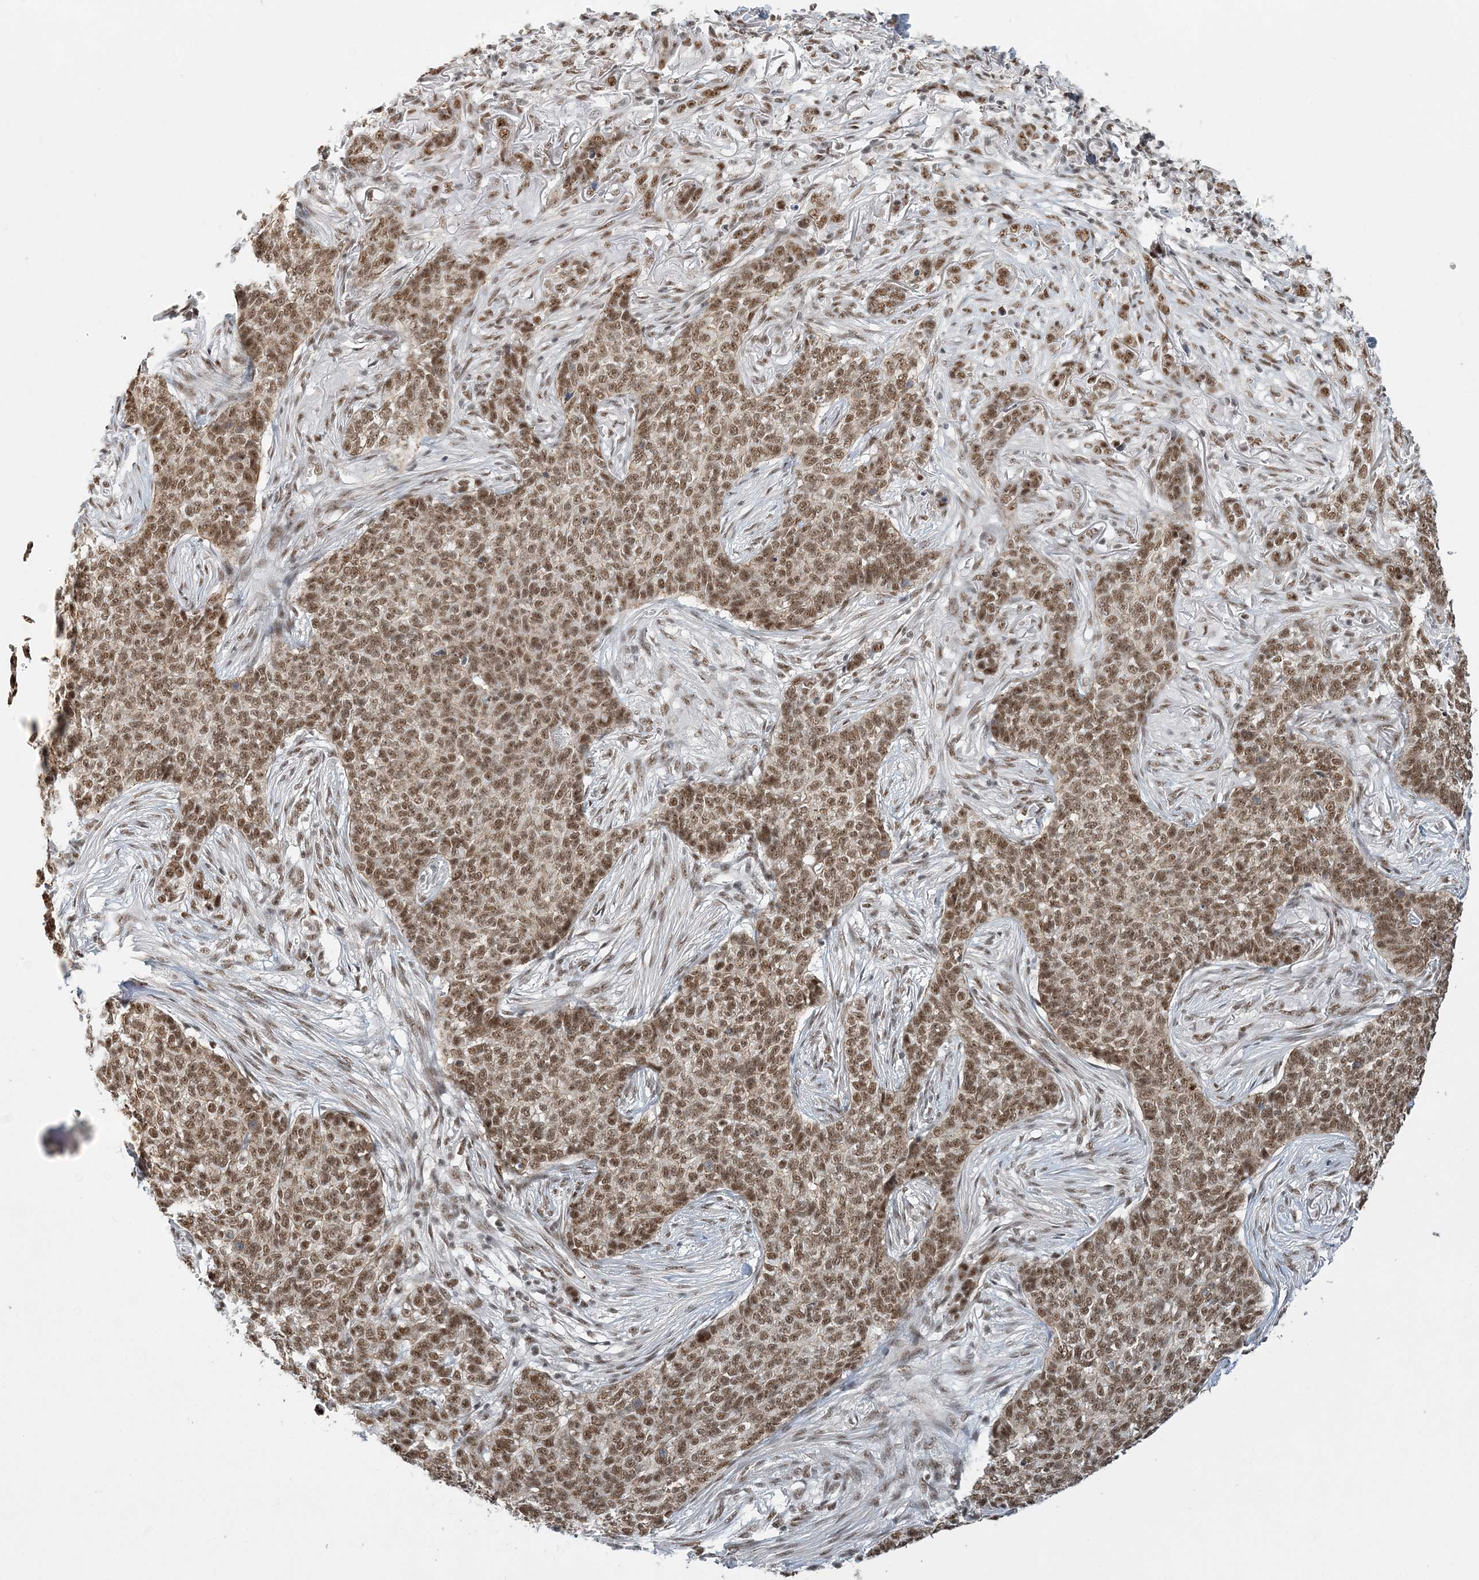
{"staining": {"intensity": "moderate", "quantity": ">75%", "location": "nuclear"}, "tissue": "skin cancer", "cell_type": "Tumor cells", "image_type": "cancer", "snomed": [{"axis": "morphology", "description": "Basal cell carcinoma"}, {"axis": "topography", "description": "Skin"}], "caption": "Protein staining of basal cell carcinoma (skin) tissue demonstrates moderate nuclear expression in approximately >75% of tumor cells.", "gene": "PLRG1", "patient": {"sex": "male", "age": 85}}